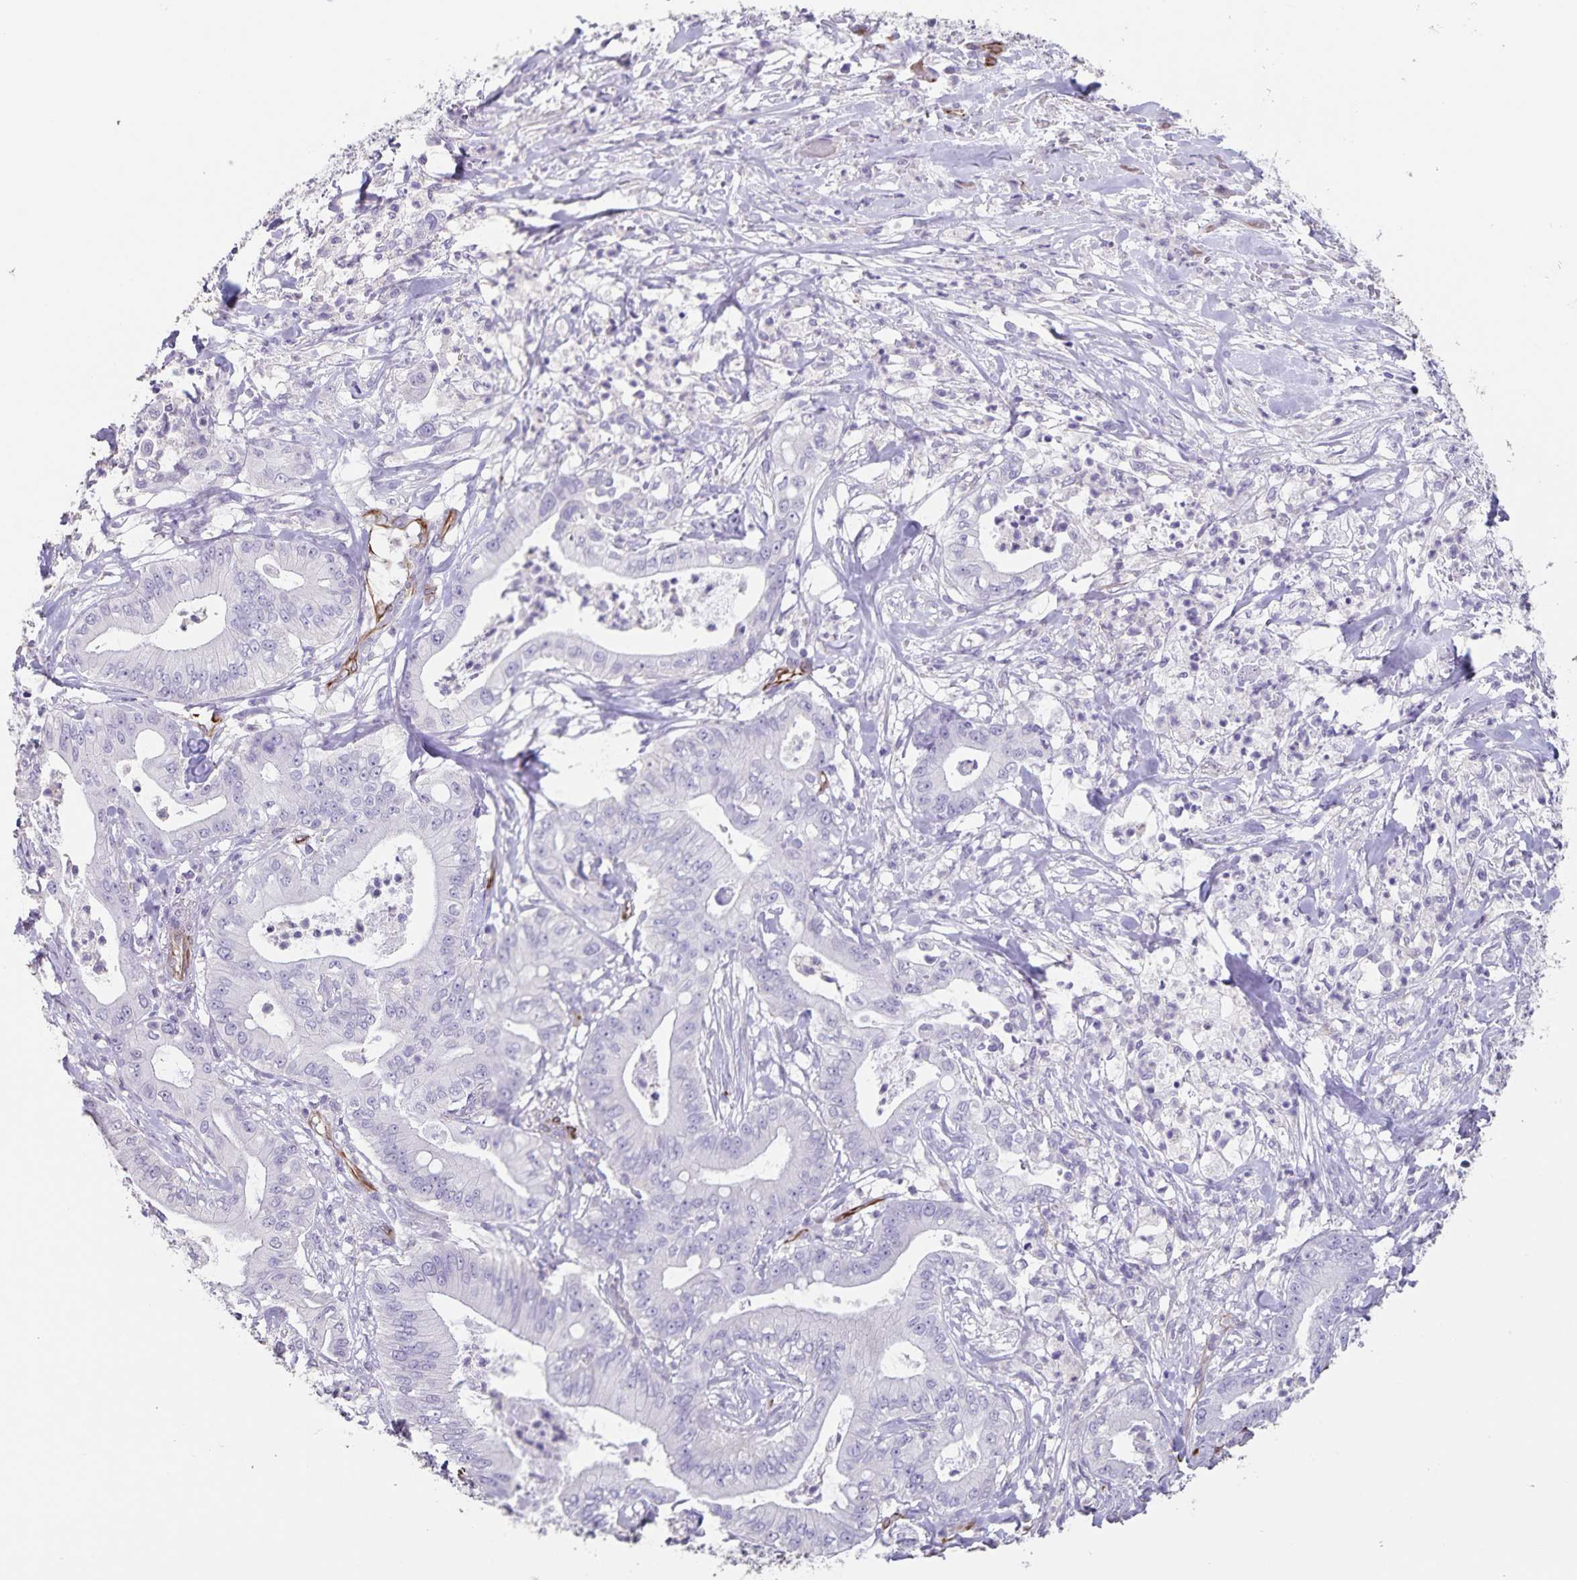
{"staining": {"intensity": "negative", "quantity": "none", "location": "none"}, "tissue": "pancreatic cancer", "cell_type": "Tumor cells", "image_type": "cancer", "snomed": [{"axis": "morphology", "description": "Adenocarcinoma, NOS"}, {"axis": "topography", "description": "Pancreas"}], "caption": "Immunohistochemistry of human adenocarcinoma (pancreatic) displays no positivity in tumor cells.", "gene": "SYNM", "patient": {"sex": "male", "age": 71}}